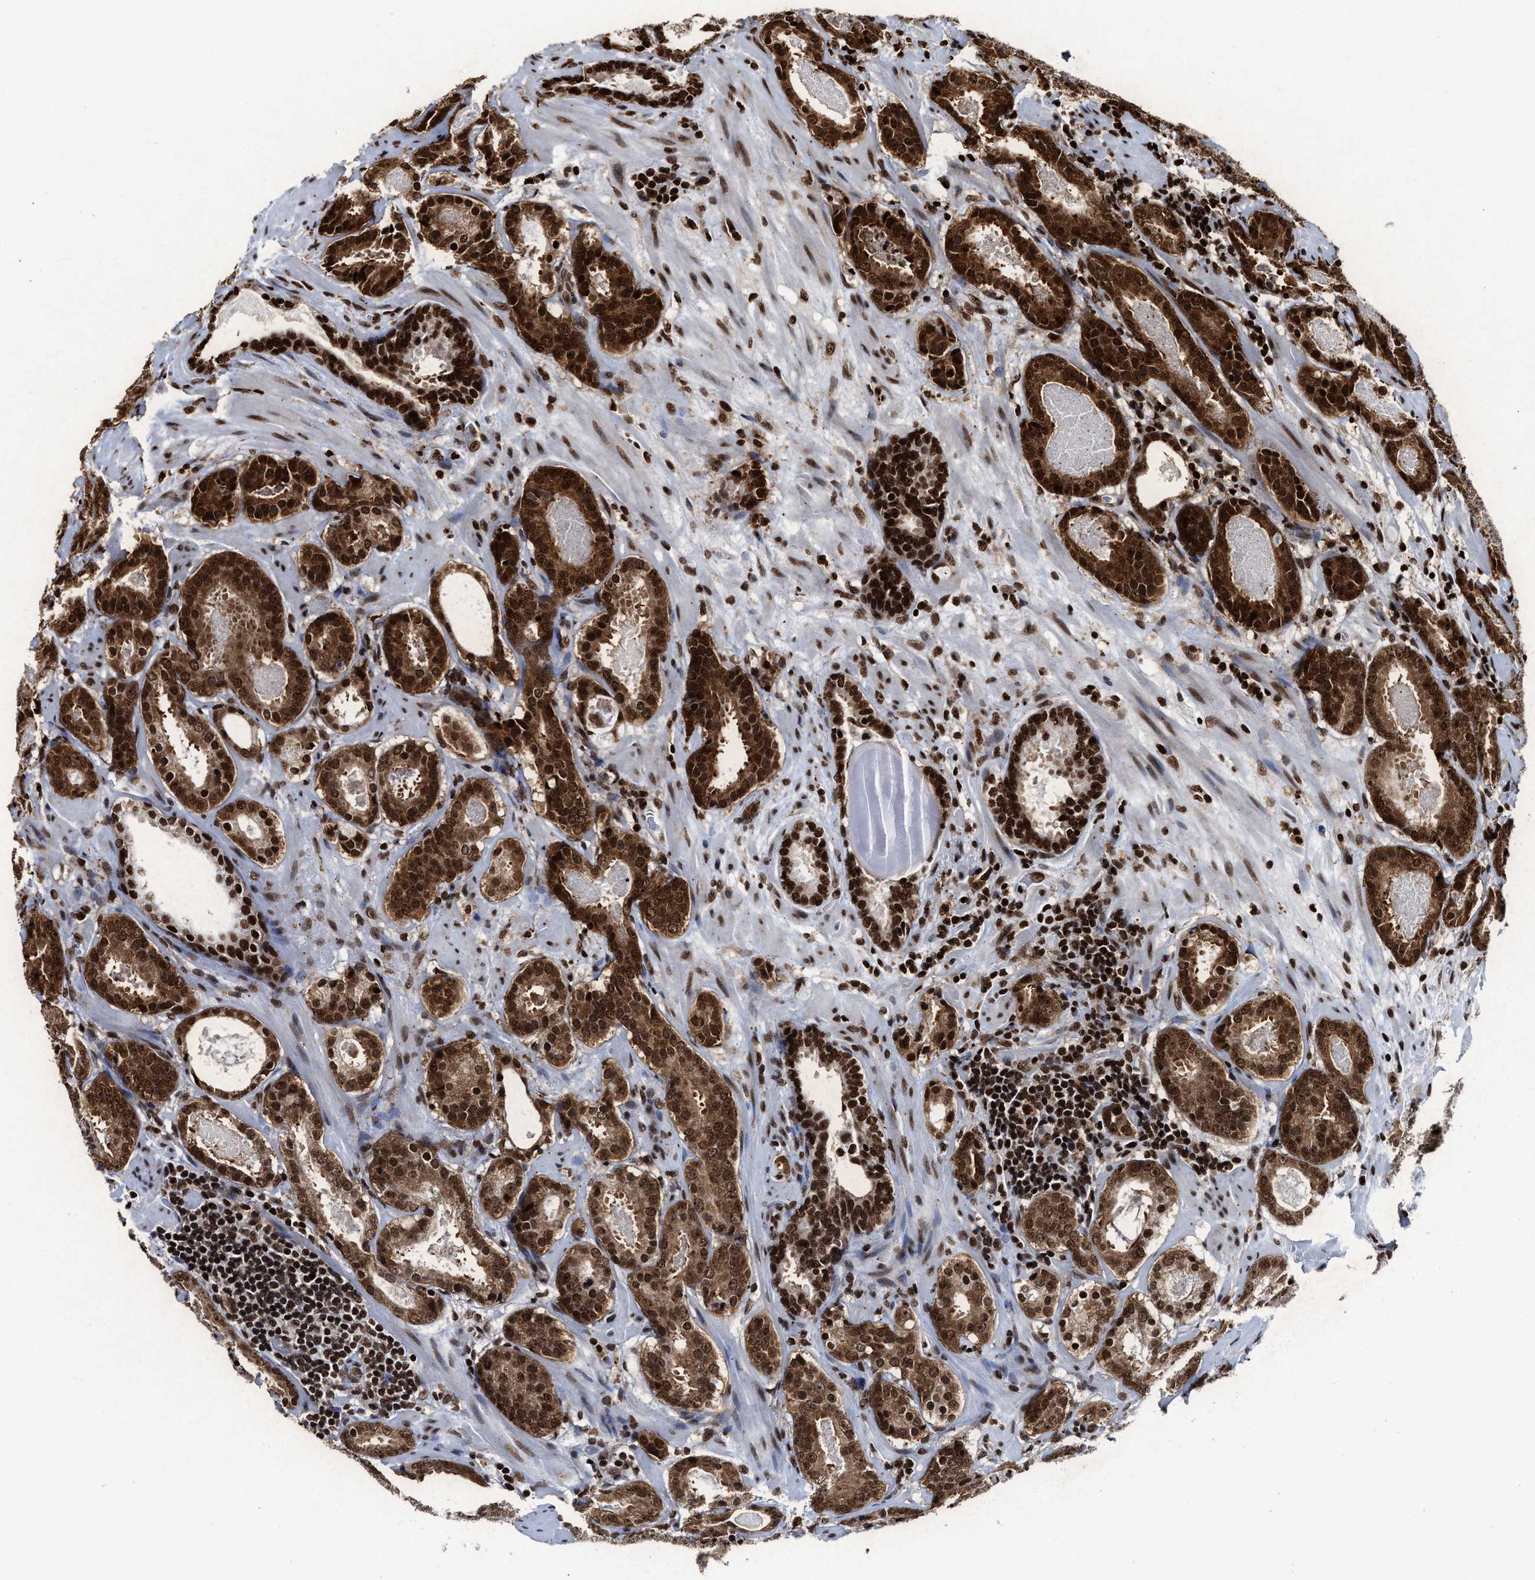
{"staining": {"intensity": "strong", "quantity": ">75%", "location": "cytoplasmic/membranous,nuclear"}, "tissue": "prostate cancer", "cell_type": "Tumor cells", "image_type": "cancer", "snomed": [{"axis": "morphology", "description": "Adenocarcinoma, Low grade"}, {"axis": "topography", "description": "Prostate"}], "caption": "Prostate cancer (adenocarcinoma (low-grade)) stained with a brown dye exhibits strong cytoplasmic/membranous and nuclear positive staining in approximately >75% of tumor cells.", "gene": "ALYREF", "patient": {"sex": "male", "age": 69}}